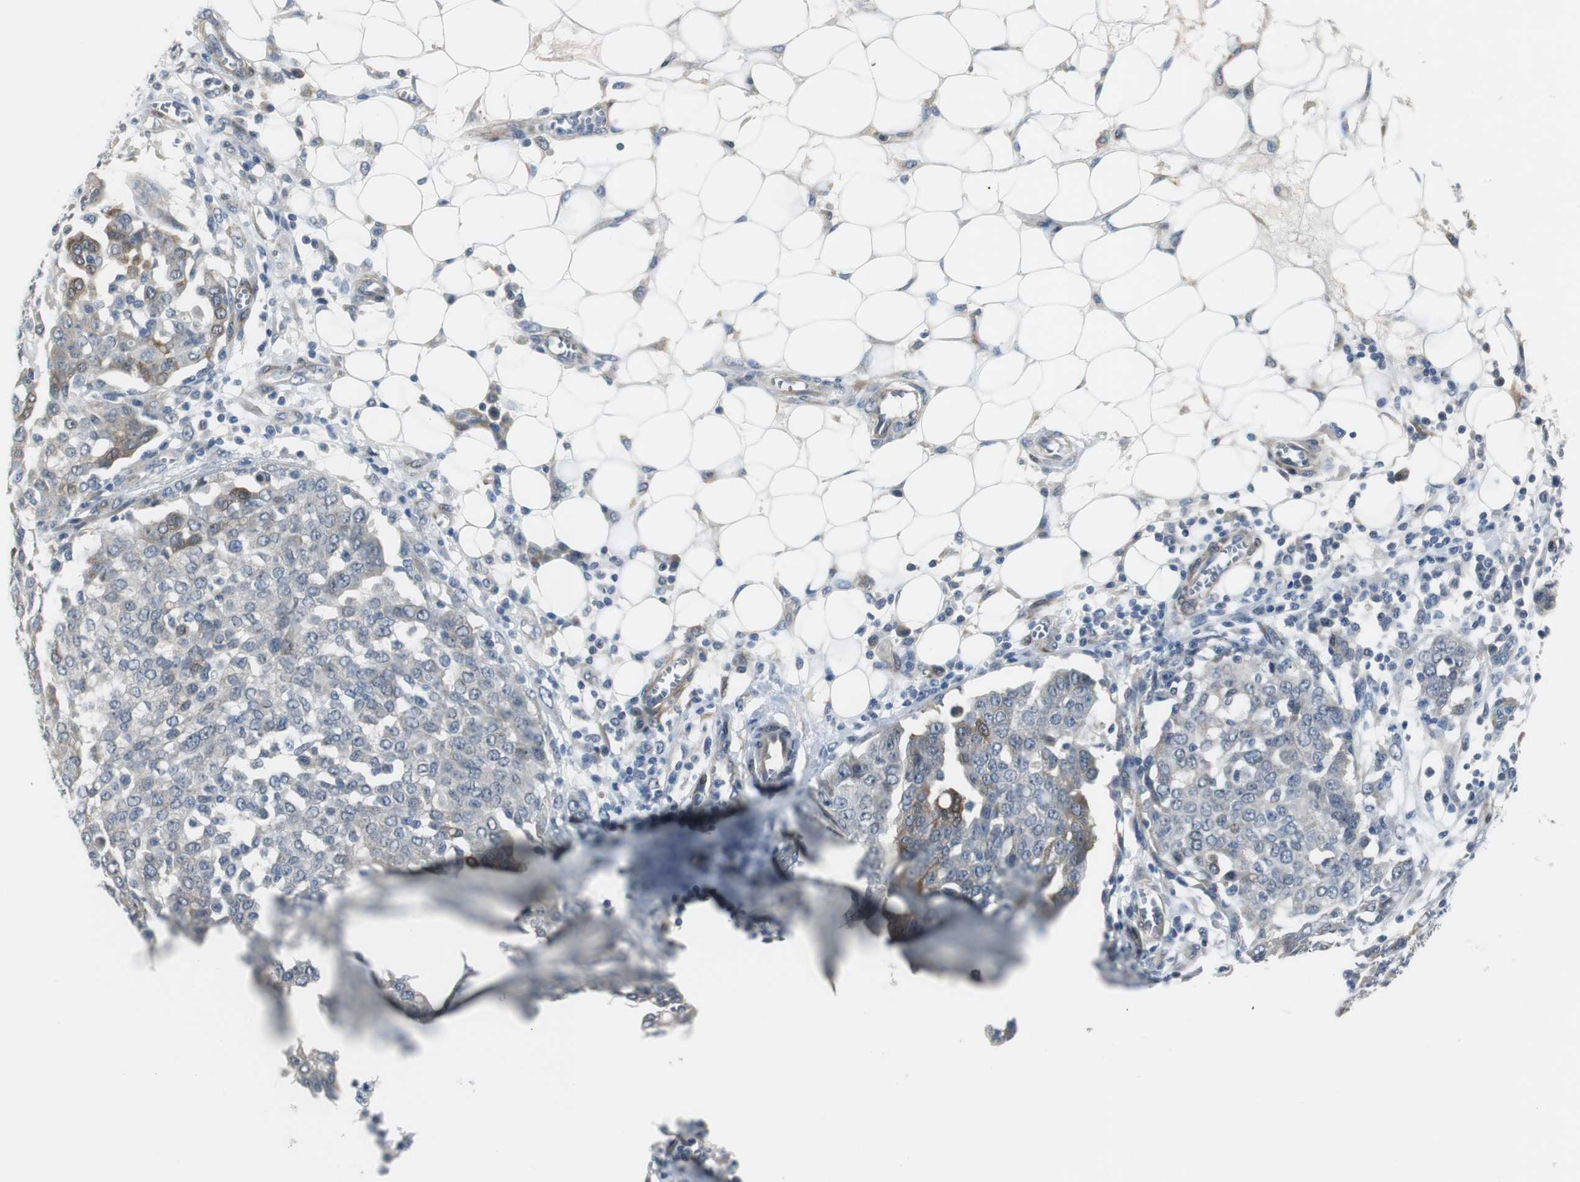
{"staining": {"intensity": "weak", "quantity": "<25%", "location": "cytoplasmic/membranous"}, "tissue": "ovarian cancer", "cell_type": "Tumor cells", "image_type": "cancer", "snomed": [{"axis": "morphology", "description": "Cystadenocarcinoma, serous, NOS"}, {"axis": "topography", "description": "Soft tissue"}, {"axis": "topography", "description": "Ovary"}], "caption": "High power microscopy image of an immunohistochemistry (IHC) image of ovarian cancer (serous cystadenocarcinoma), revealing no significant positivity in tumor cells.", "gene": "FHL2", "patient": {"sex": "female", "age": 57}}